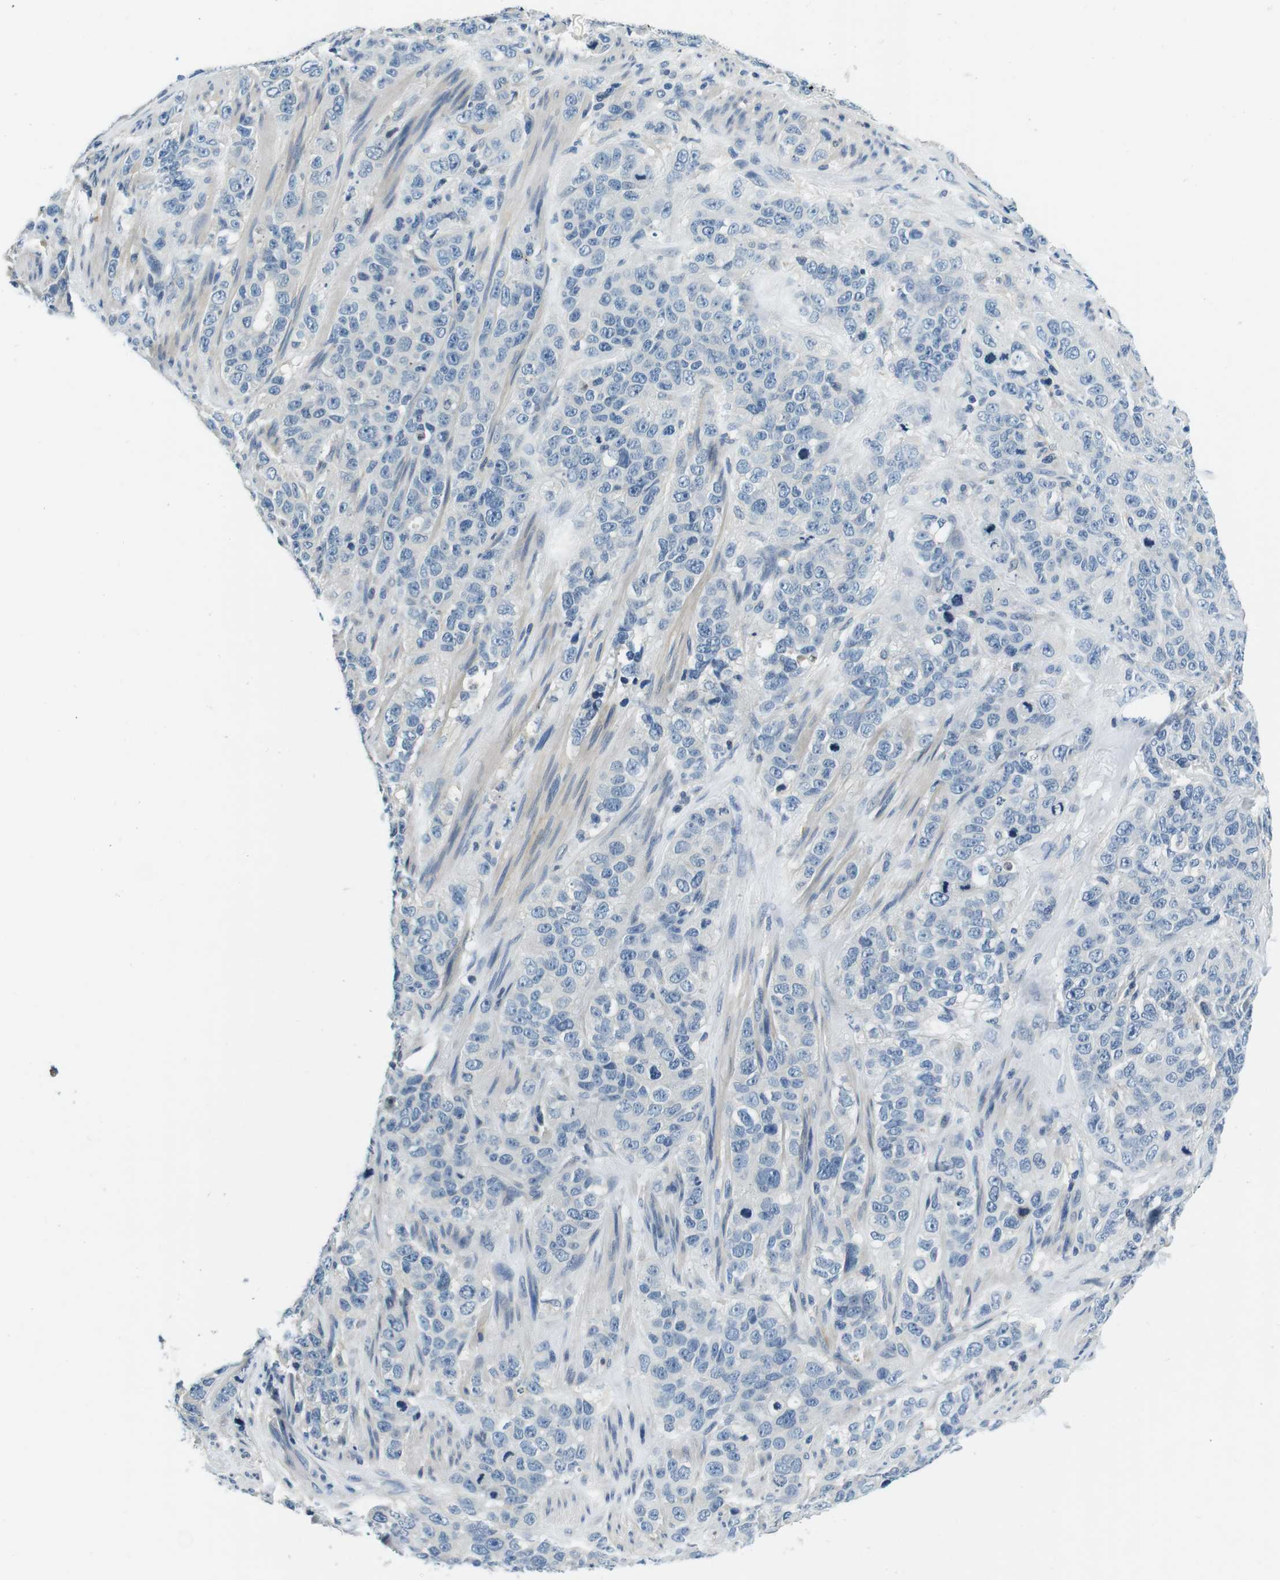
{"staining": {"intensity": "negative", "quantity": "none", "location": "none"}, "tissue": "stomach cancer", "cell_type": "Tumor cells", "image_type": "cancer", "snomed": [{"axis": "morphology", "description": "Adenocarcinoma, NOS"}, {"axis": "topography", "description": "Stomach"}], "caption": "IHC photomicrograph of stomach cancer stained for a protein (brown), which demonstrates no expression in tumor cells. (Stains: DAB (3,3'-diaminobenzidine) immunohistochemistry (IHC) with hematoxylin counter stain, Microscopy: brightfield microscopy at high magnification).", "gene": "KCNJ5", "patient": {"sex": "male", "age": 48}}